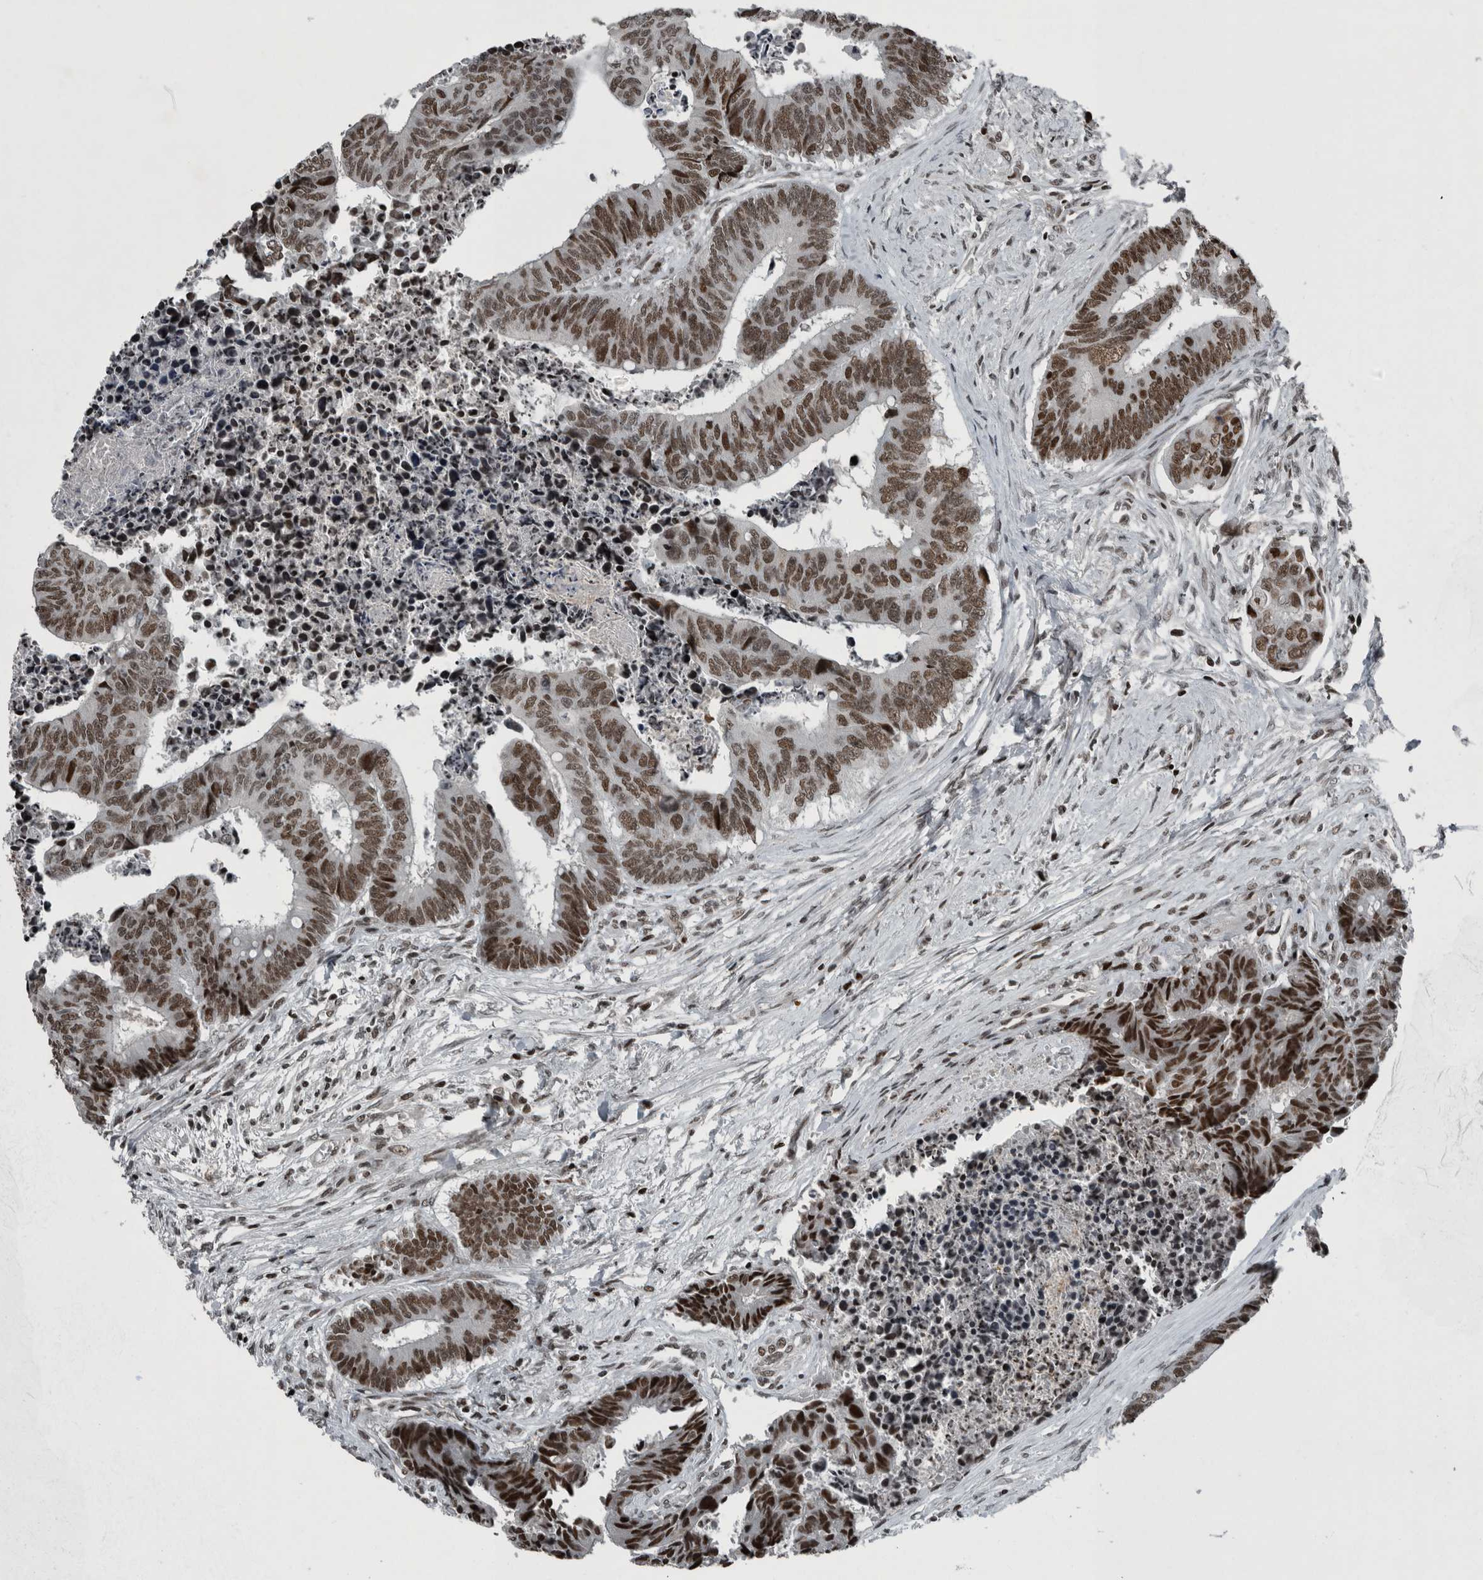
{"staining": {"intensity": "moderate", "quantity": ">75%", "location": "nuclear"}, "tissue": "colorectal cancer", "cell_type": "Tumor cells", "image_type": "cancer", "snomed": [{"axis": "morphology", "description": "Adenocarcinoma, NOS"}, {"axis": "topography", "description": "Rectum"}], "caption": "The histopathology image shows immunohistochemical staining of adenocarcinoma (colorectal). There is moderate nuclear expression is appreciated in about >75% of tumor cells.", "gene": "UNC50", "patient": {"sex": "male", "age": 84}}